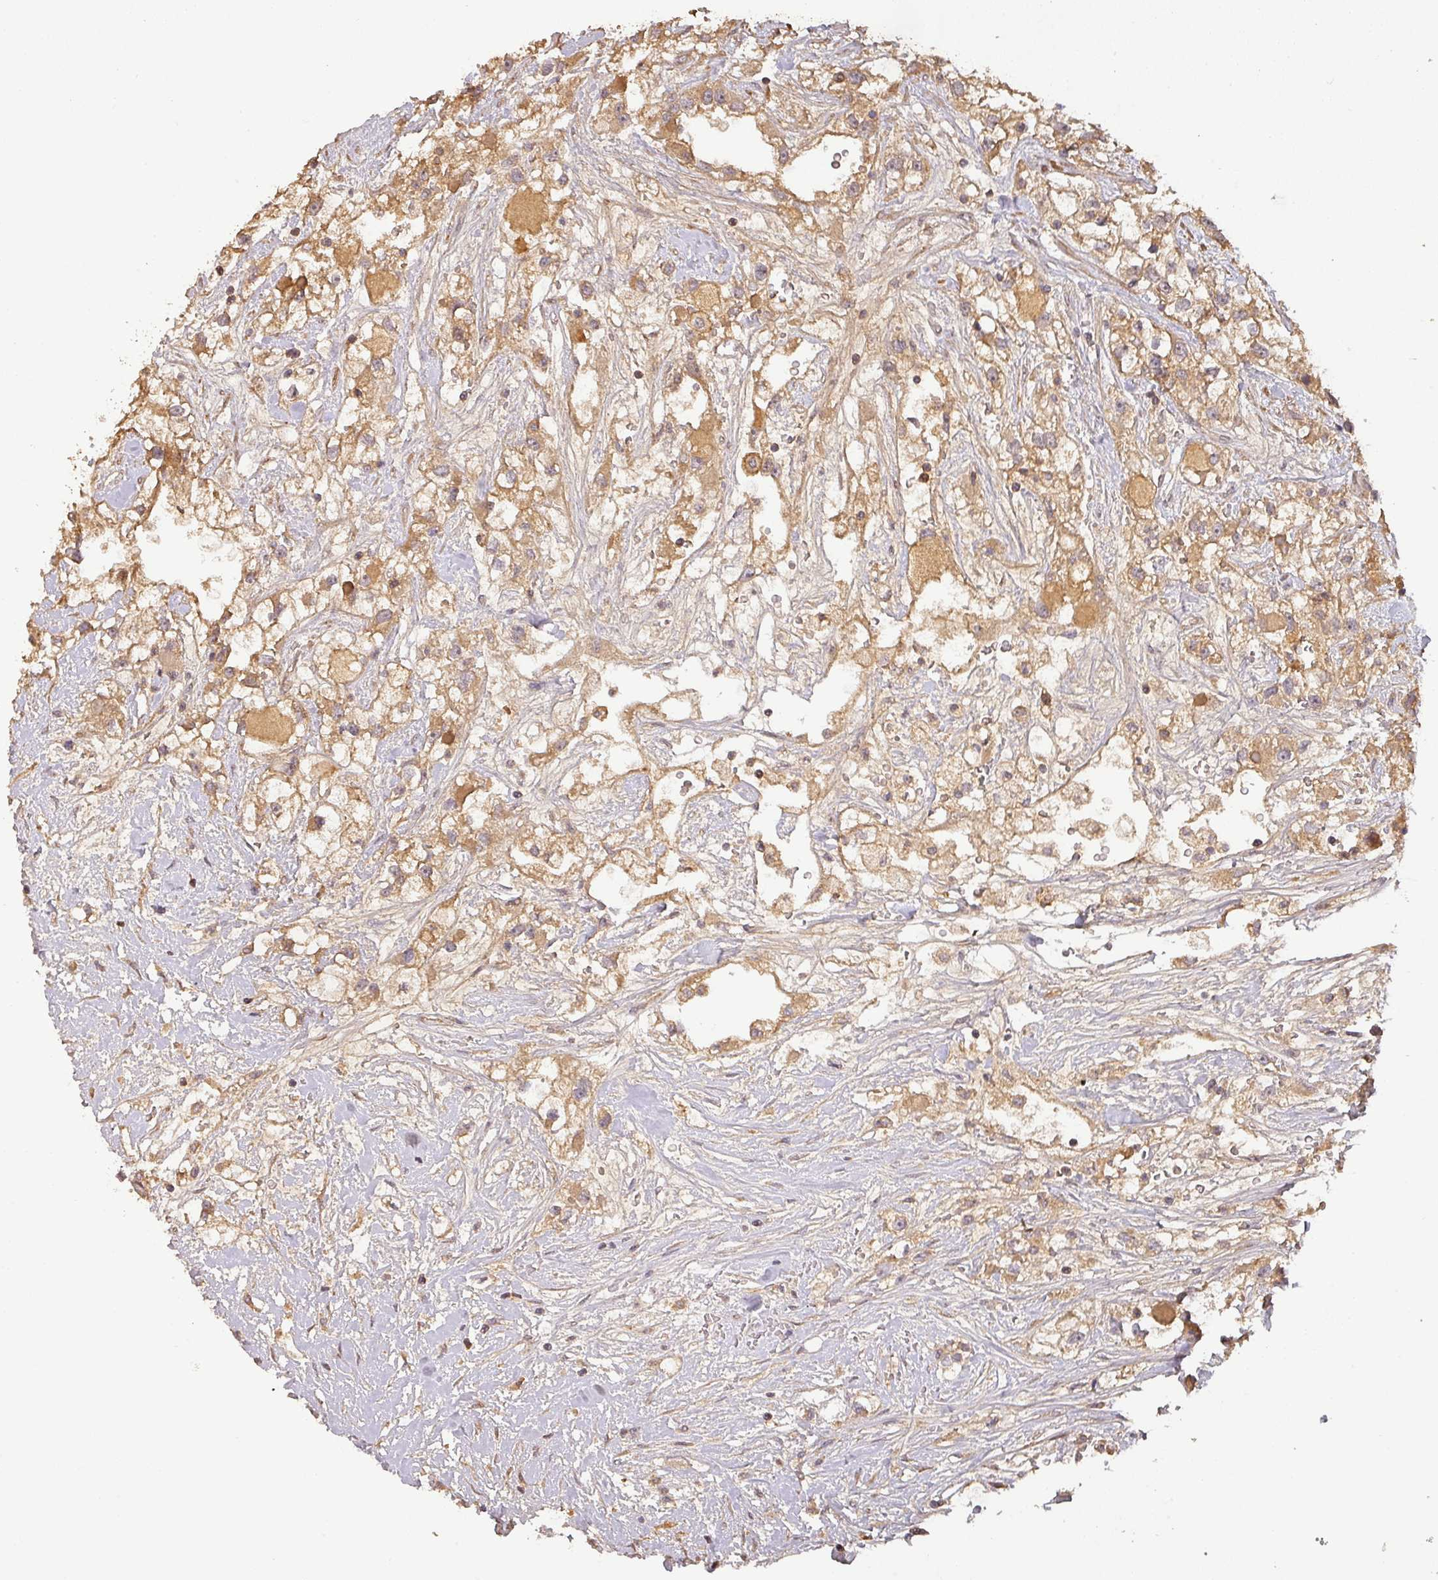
{"staining": {"intensity": "moderate", "quantity": ">75%", "location": "cytoplasmic/membranous"}, "tissue": "renal cancer", "cell_type": "Tumor cells", "image_type": "cancer", "snomed": [{"axis": "morphology", "description": "Adenocarcinoma, NOS"}, {"axis": "topography", "description": "Kidney"}], "caption": "Immunohistochemical staining of renal cancer (adenocarcinoma) shows medium levels of moderate cytoplasmic/membranous staining in approximately >75% of tumor cells.", "gene": "BPIFB3", "patient": {"sex": "male", "age": 59}}